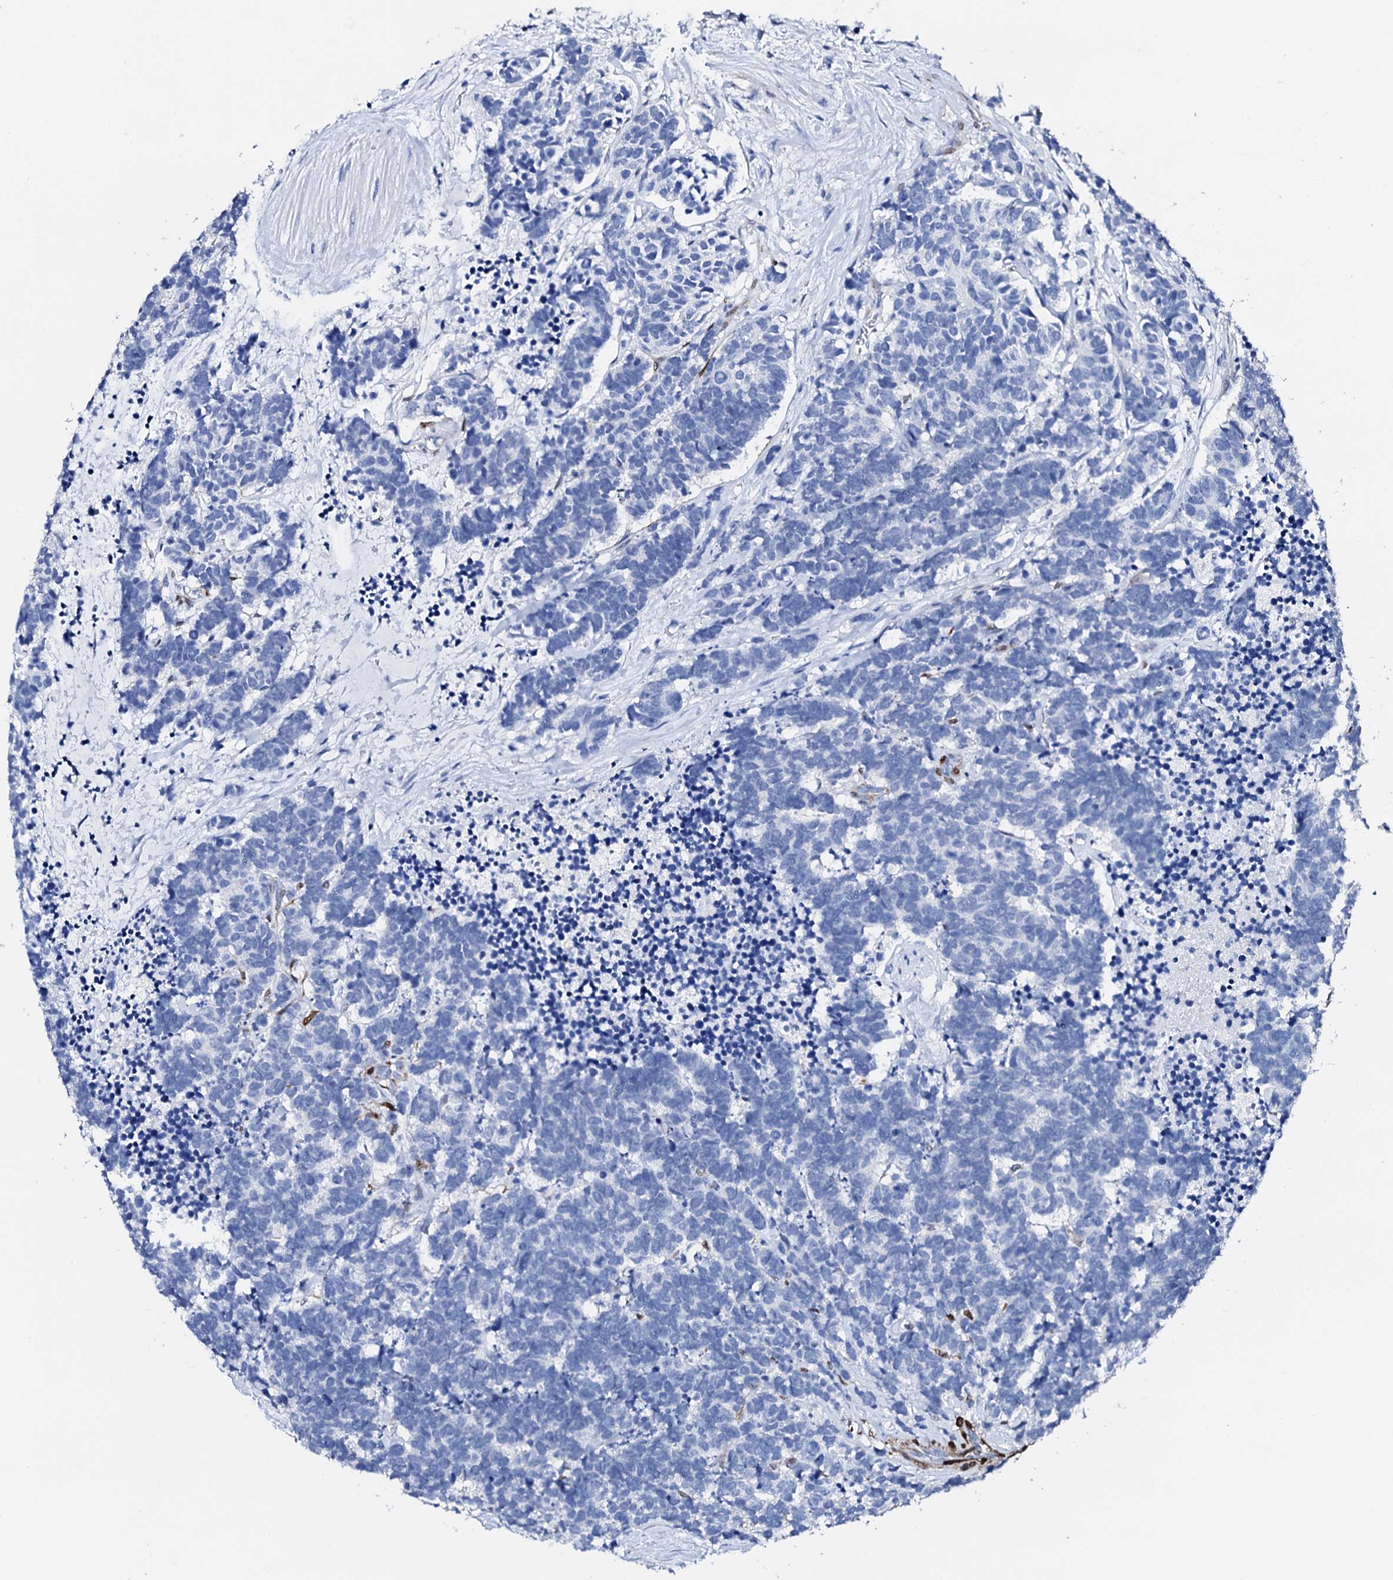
{"staining": {"intensity": "negative", "quantity": "none", "location": "none"}, "tissue": "carcinoid", "cell_type": "Tumor cells", "image_type": "cancer", "snomed": [{"axis": "morphology", "description": "Carcinoma, NOS"}, {"axis": "morphology", "description": "Carcinoid, malignant, NOS"}, {"axis": "topography", "description": "Urinary bladder"}], "caption": "This is an IHC image of human malignant carcinoid. There is no positivity in tumor cells.", "gene": "NRIP2", "patient": {"sex": "male", "age": 57}}